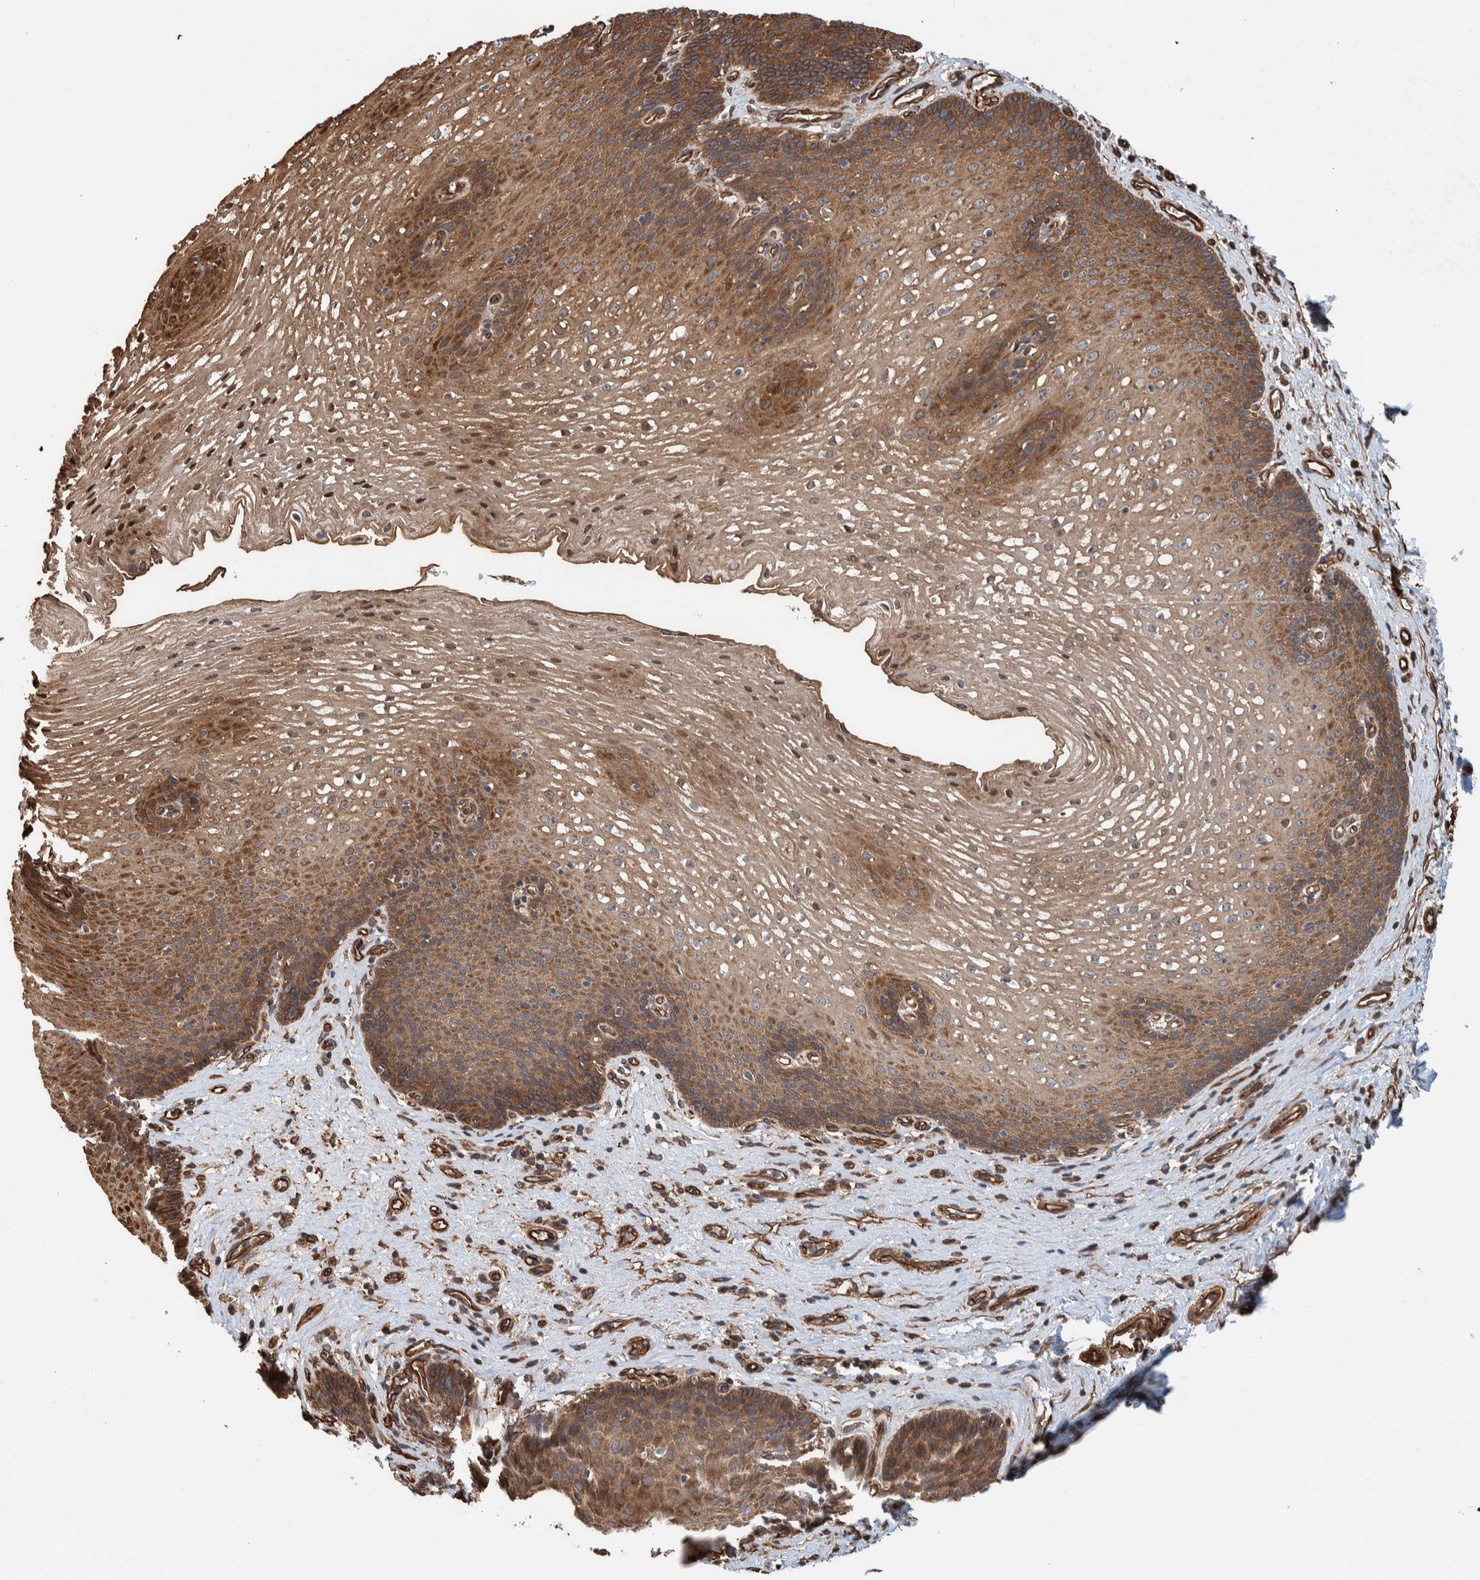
{"staining": {"intensity": "moderate", "quantity": ">75%", "location": "cytoplasmic/membranous"}, "tissue": "esophagus", "cell_type": "Squamous epithelial cells", "image_type": "normal", "snomed": [{"axis": "morphology", "description": "Normal tissue, NOS"}, {"axis": "topography", "description": "Esophagus"}], "caption": "The immunohistochemical stain highlights moderate cytoplasmic/membranous expression in squamous epithelial cells of normal esophagus.", "gene": "PKD1L1", "patient": {"sex": "male", "age": 48}}